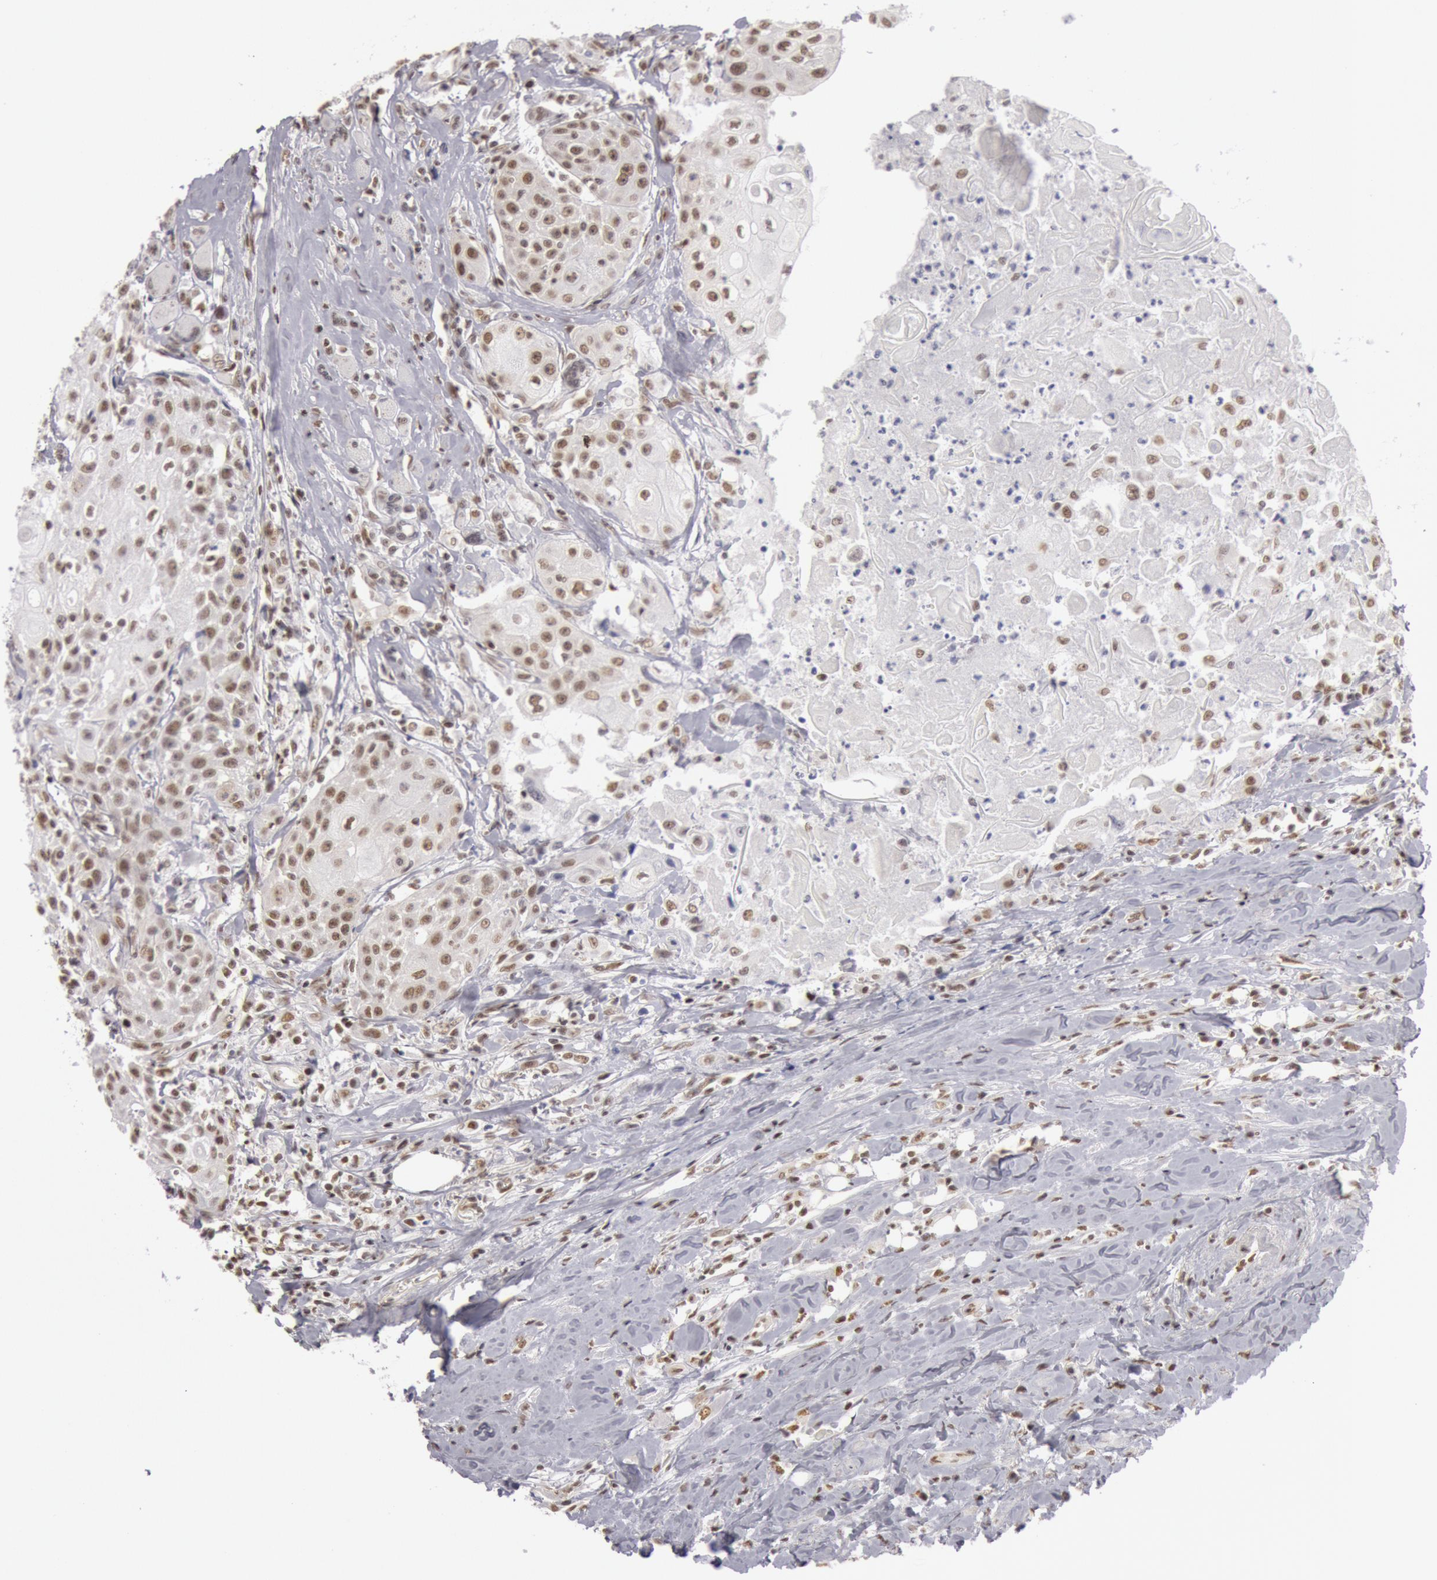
{"staining": {"intensity": "moderate", "quantity": "25%-75%", "location": "nuclear"}, "tissue": "head and neck cancer", "cell_type": "Tumor cells", "image_type": "cancer", "snomed": [{"axis": "morphology", "description": "Squamous cell carcinoma, NOS"}, {"axis": "topography", "description": "Oral tissue"}, {"axis": "topography", "description": "Head-Neck"}], "caption": "Moderate nuclear expression is seen in about 25%-75% of tumor cells in squamous cell carcinoma (head and neck).", "gene": "ESS2", "patient": {"sex": "female", "age": 82}}